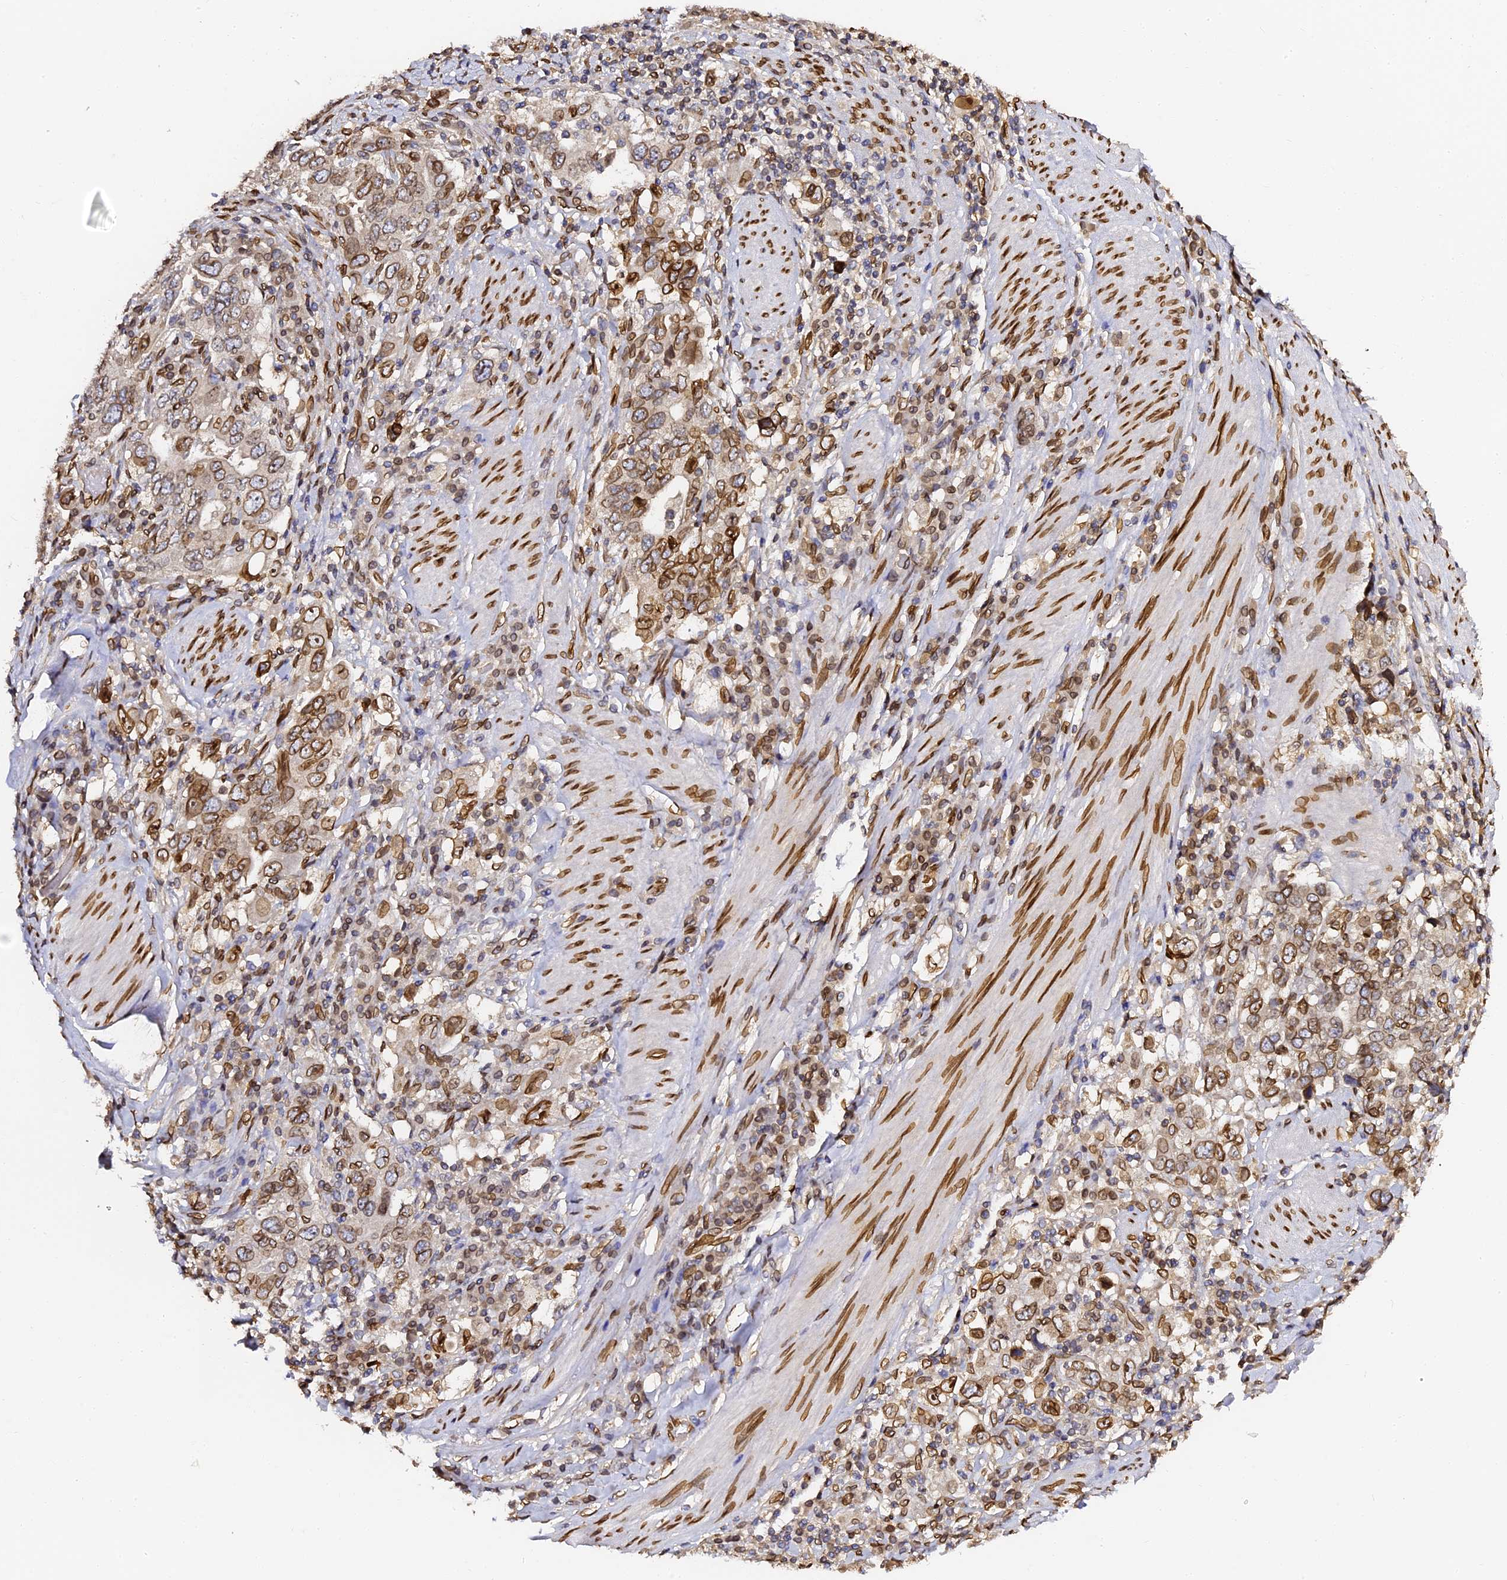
{"staining": {"intensity": "moderate", "quantity": ">75%", "location": "cytoplasmic/membranous,nuclear"}, "tissue": "stomach cancer", "cell_type": "Tumor cells", "image_type": "cancer", "snomed": [{"axis": "morphology", "description": "Adenocarcinoma, NOS"}, {"axis": "topography", "description": "Stomach, upper"}], "caption": "About >75% of tumor cells in stomach cancer reveal moderate cytoplasmic/membranous and nuclear protein staining as visualized by brown immunohistochemical staining.", "gene": "ANAPC5", "patient": {"sex": "male", "age": 62}}